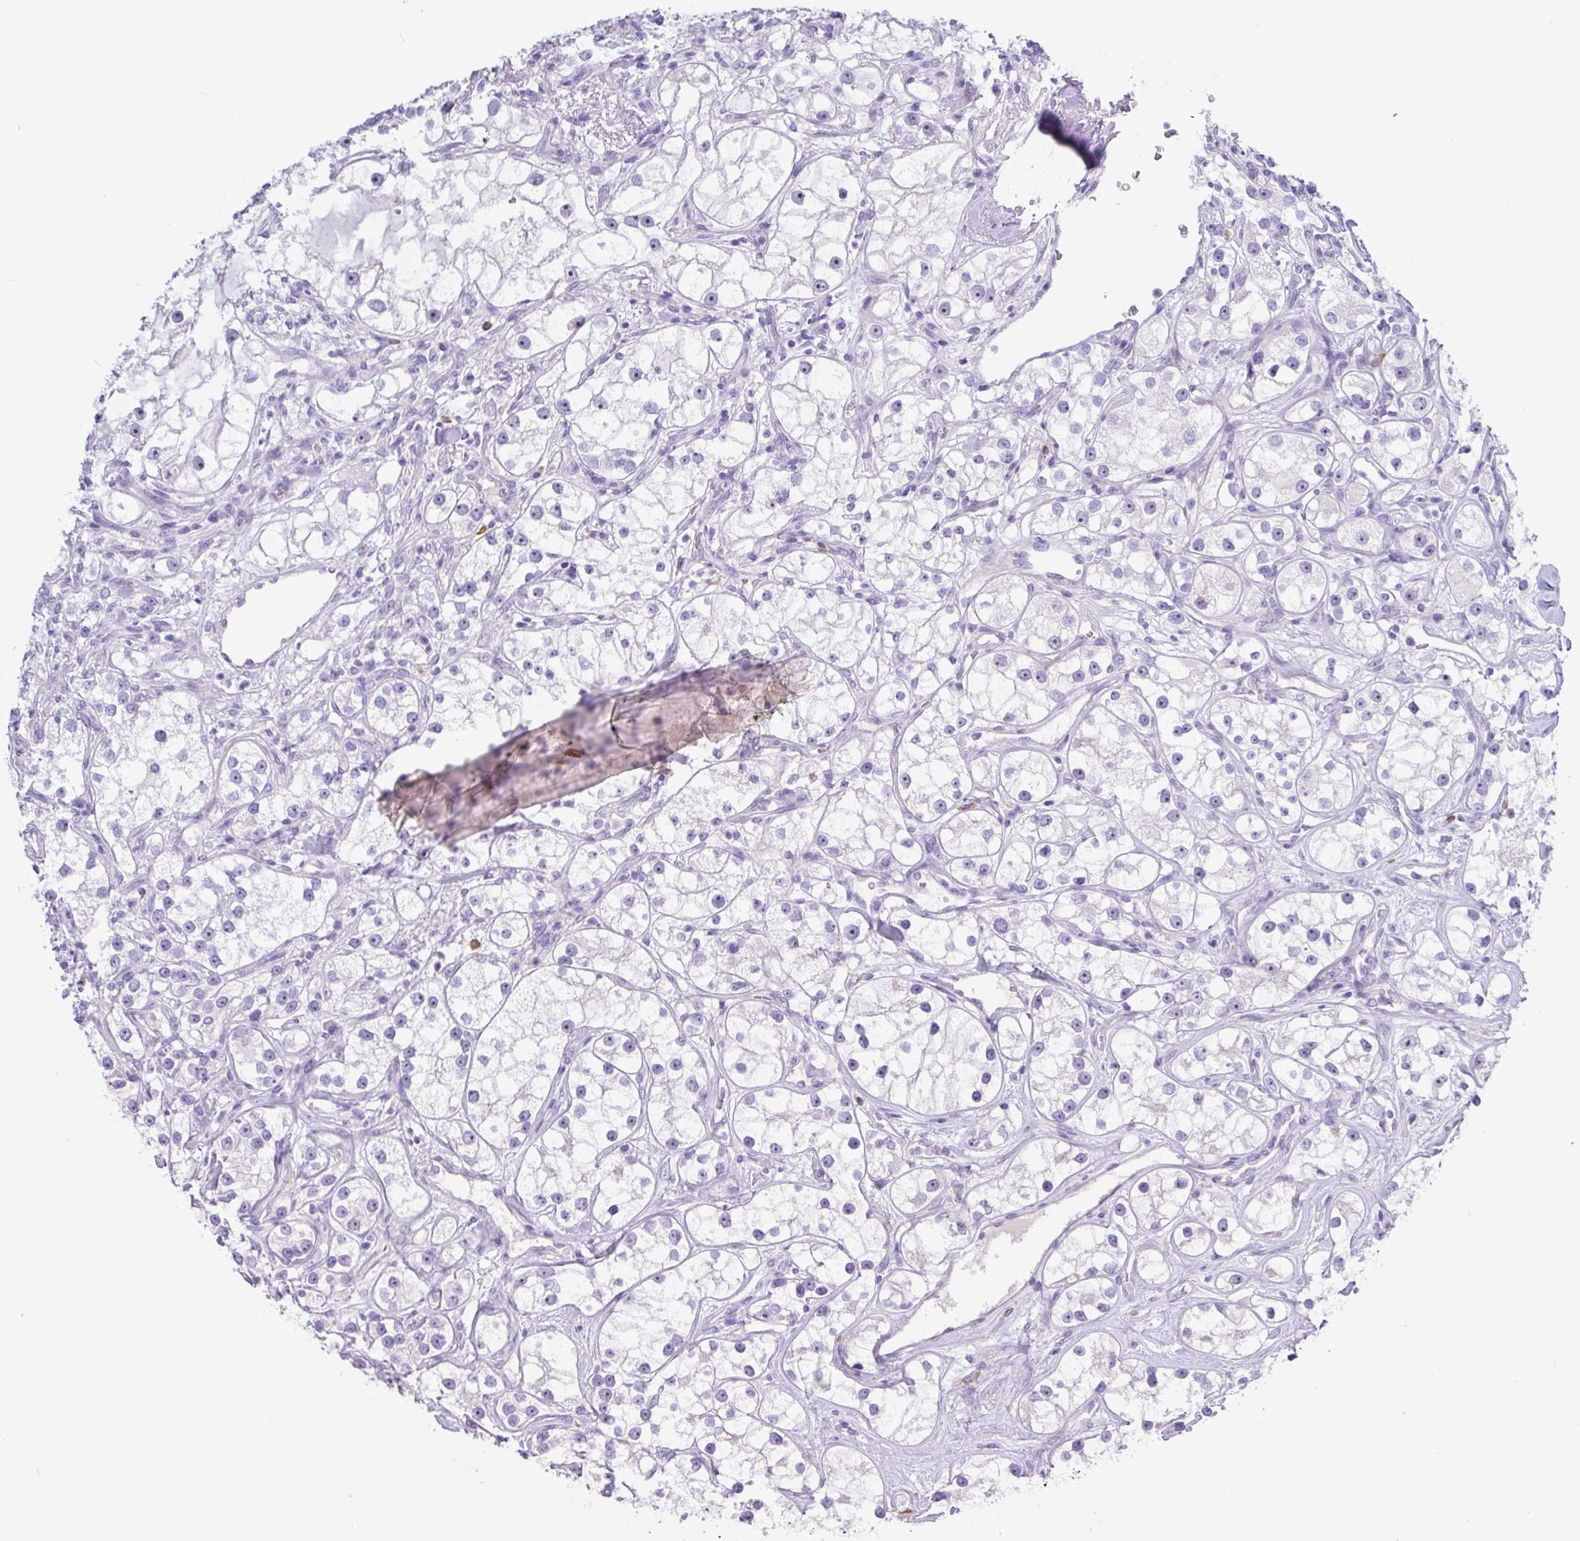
{"staining": {"intensity": "negative", "quantity": "none", "location": "none"}, "tissue": "renal cancer", "cell_type": "Tumor cells", "image_type": "cancer", "snomed": [{"axis": "morphology", "description": "Adenocarcinoma, NOS"}, {"axis": "topography", "description": "Kidney"}], "caption": "DAB immunohistochemical staining of renal cancer displays no significant positivity in tumor cells.", "gene": "MRM2", "patient": {"sex": "male", "age": 77}}